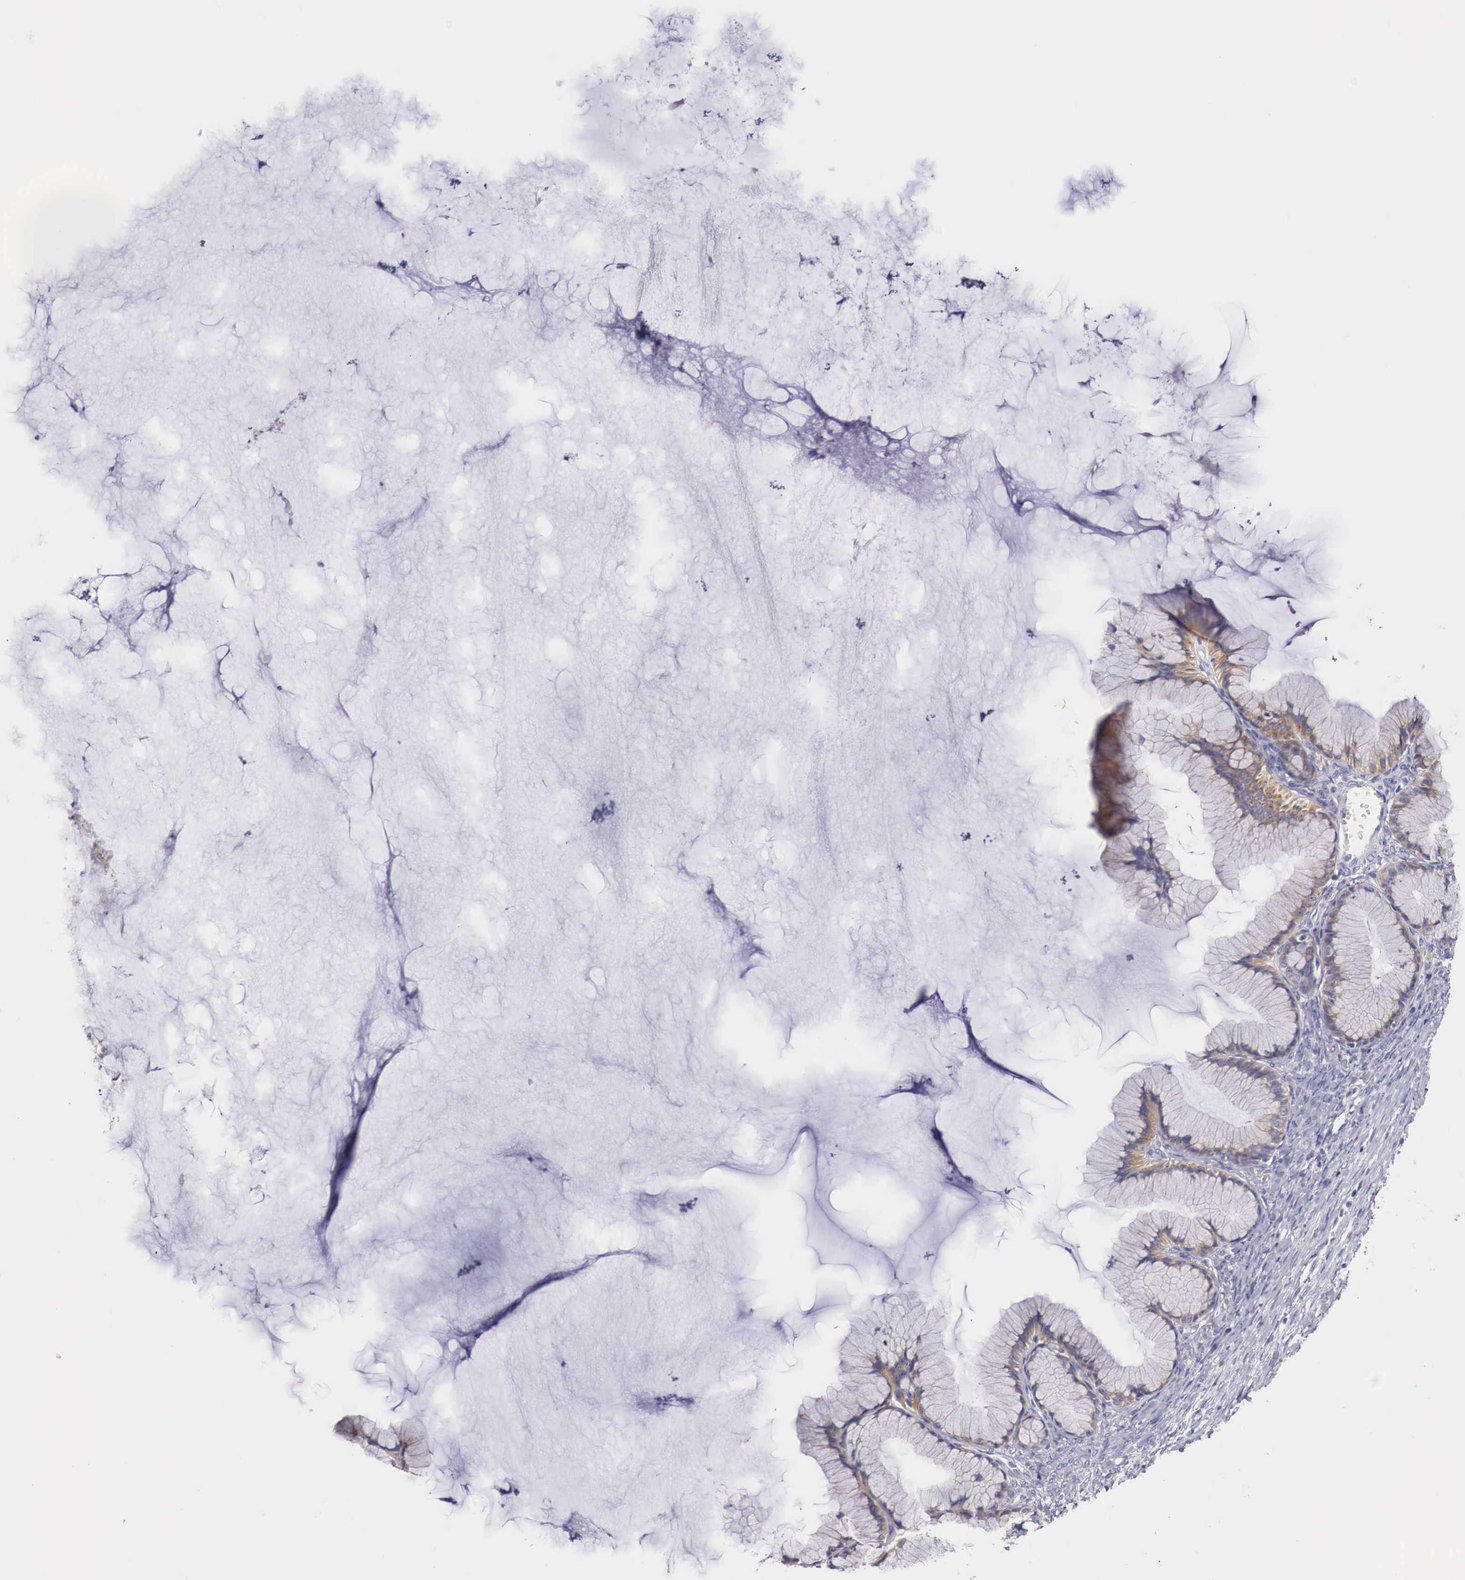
{"staining": {"intensity": "weak", "quantity": ">75%", "location": "cytoplasmic/membranous"}, "tissue": "ovarian cancer", "cell_type": "Tumor cells", "image_type": "cancer", "snomed": [{"axis": "morphology", "description": "Cystadenocarcinoma, mucinous, NOS"}, {"axis": "topography", "description": "Ovary"}], "caption": "Mucinous cystadenocarcinoma (ovarian) stained with a protein marker reveals weak staining in tumor cells.", "gene": "NREP", "patient": {"sex": "female", "age": 41}}